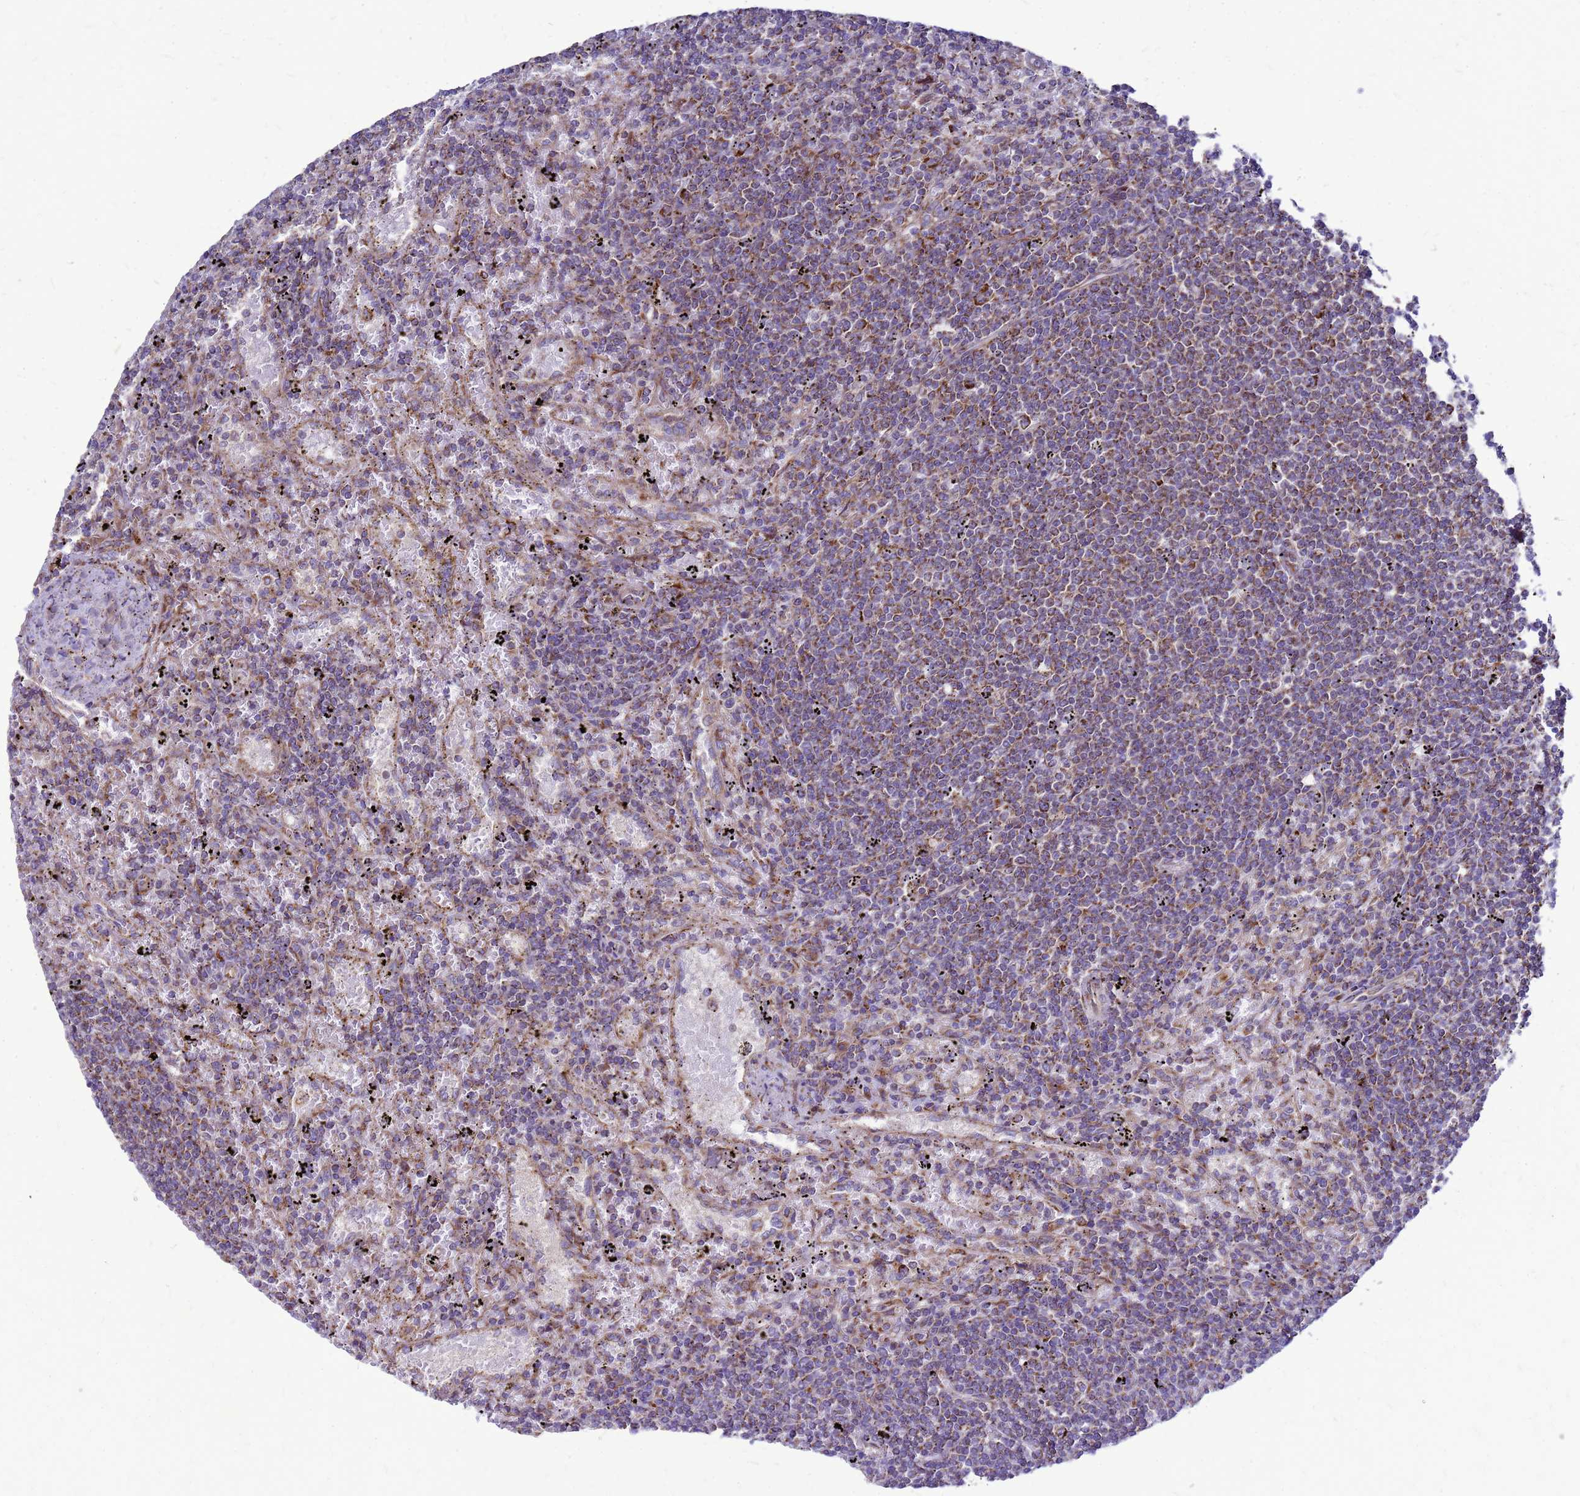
{"staining": {"intensity": "moderate", "quantity": "<25%", "location": "cytoplasmic/membranous"}, "tissue": "lymphoma", "cell_type": "Tumor cells", "image_type": "cancer", "snomed": [{"axis": "morphology", "description": "Malignant lymphoma, non-Hodgkin's type, Low grade"}, {"axis": "topography", "description": "Spleen"}], "caption": "Human malignant lymphoma, non-Hodgkin's type (low-grade) stained with a protein marker exhibits moderate staining in tumor cells.", "gene": "FSTL4", "patient": {"sex": "male", "age": 76}}